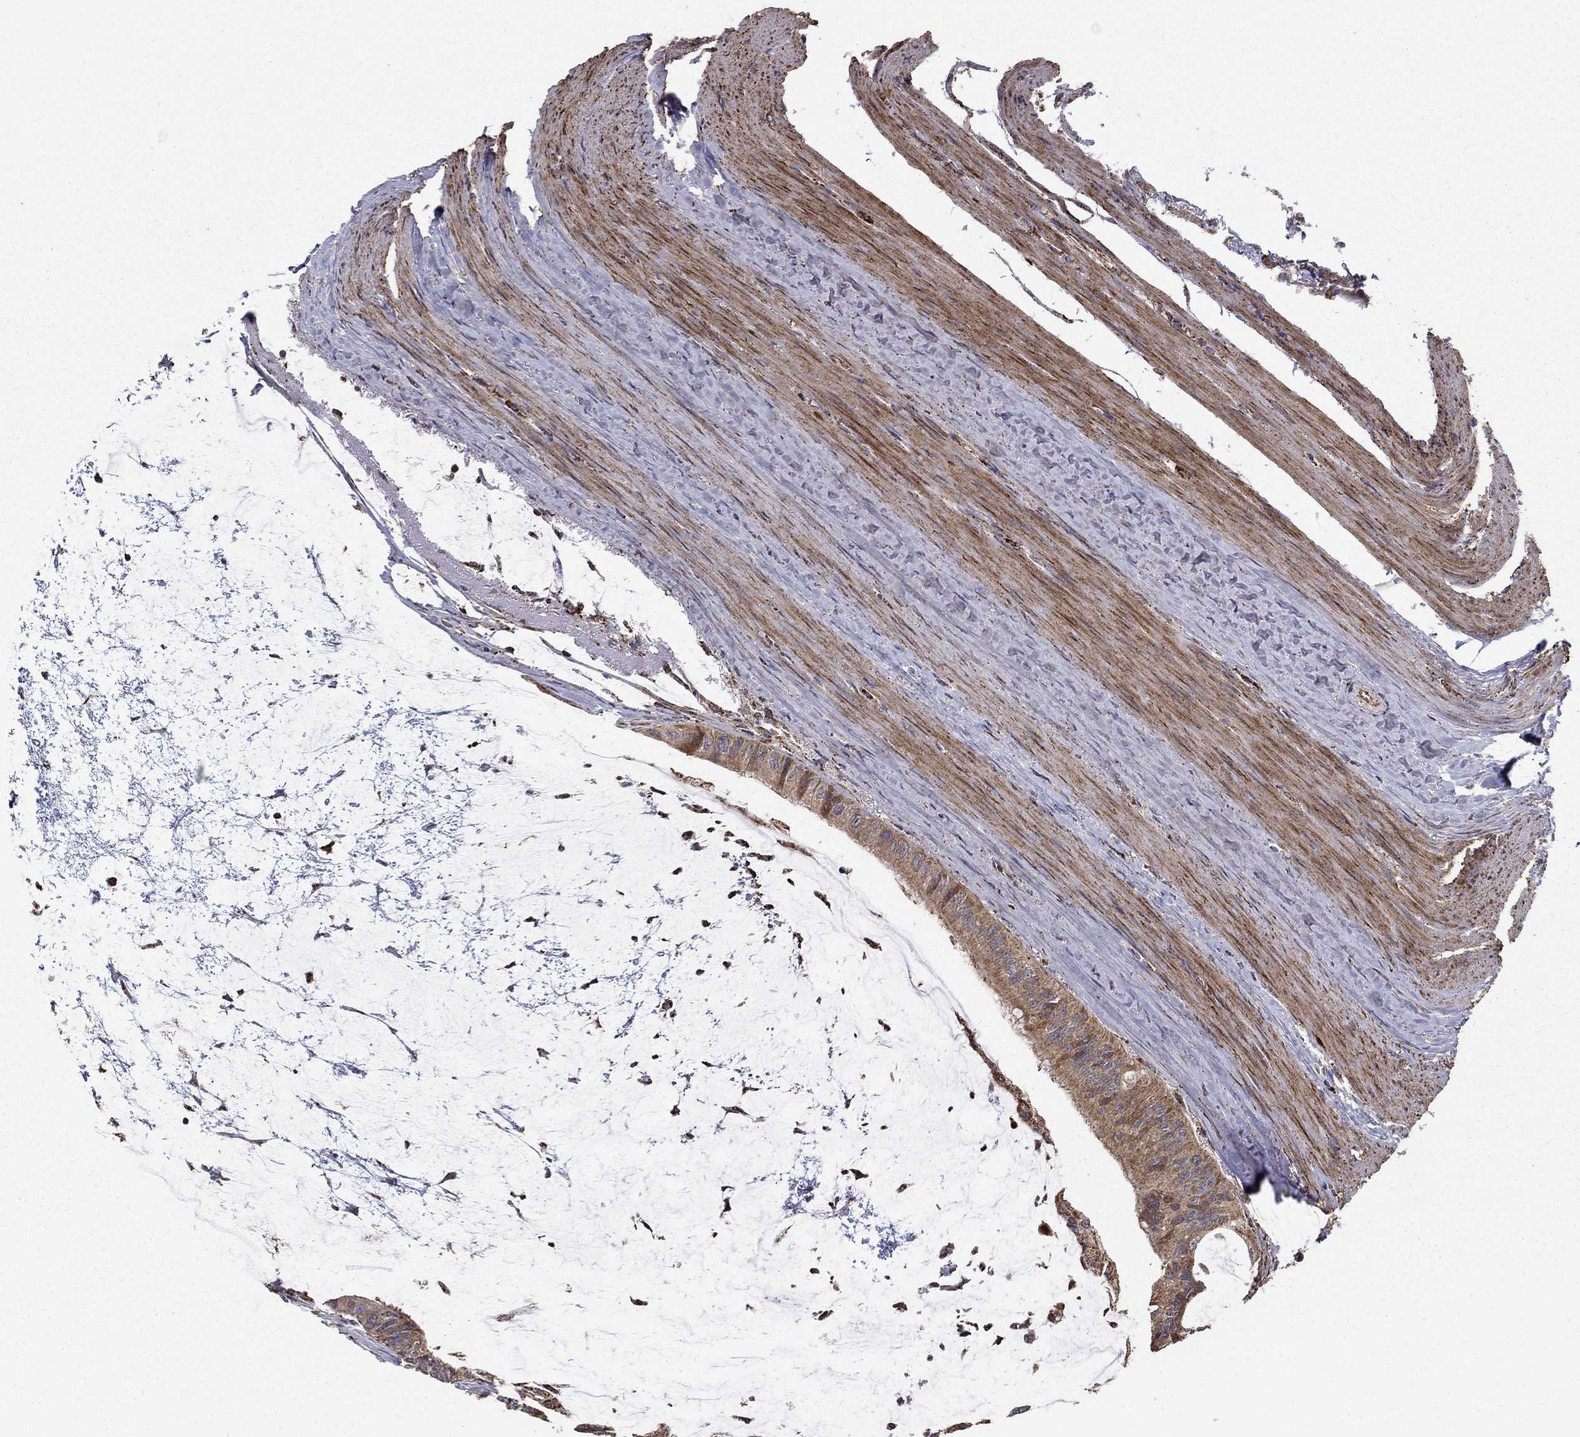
{"staining": {"intensity": "strong", "quantity": "<25%", "location": "cytoplasmic/membranous"}, "tissue": "colorectal cancer", "cell_type": "Tumor cells", "image_type": "cancer", "snomed": [{"axis": "morphology", "description": "Normal tissue, NOS"}, {"axis": "morphology", "description": "Adenocarcinoma, NOS"}, {"axis": "topography", "description": "Colon"}], "caption": "Colorectal adenocarcinoma was stained to show a protein in brown. There is medium levels of strong cytoplasmic/membranous expression in about <25% of tumor cells. (Stains: DAB in brown, nuclei in blue, Microscopy: brightfield microscopy at high magnification).", "gene": "NDUFS8", "patient": {"sex": "male", "age": 65}}